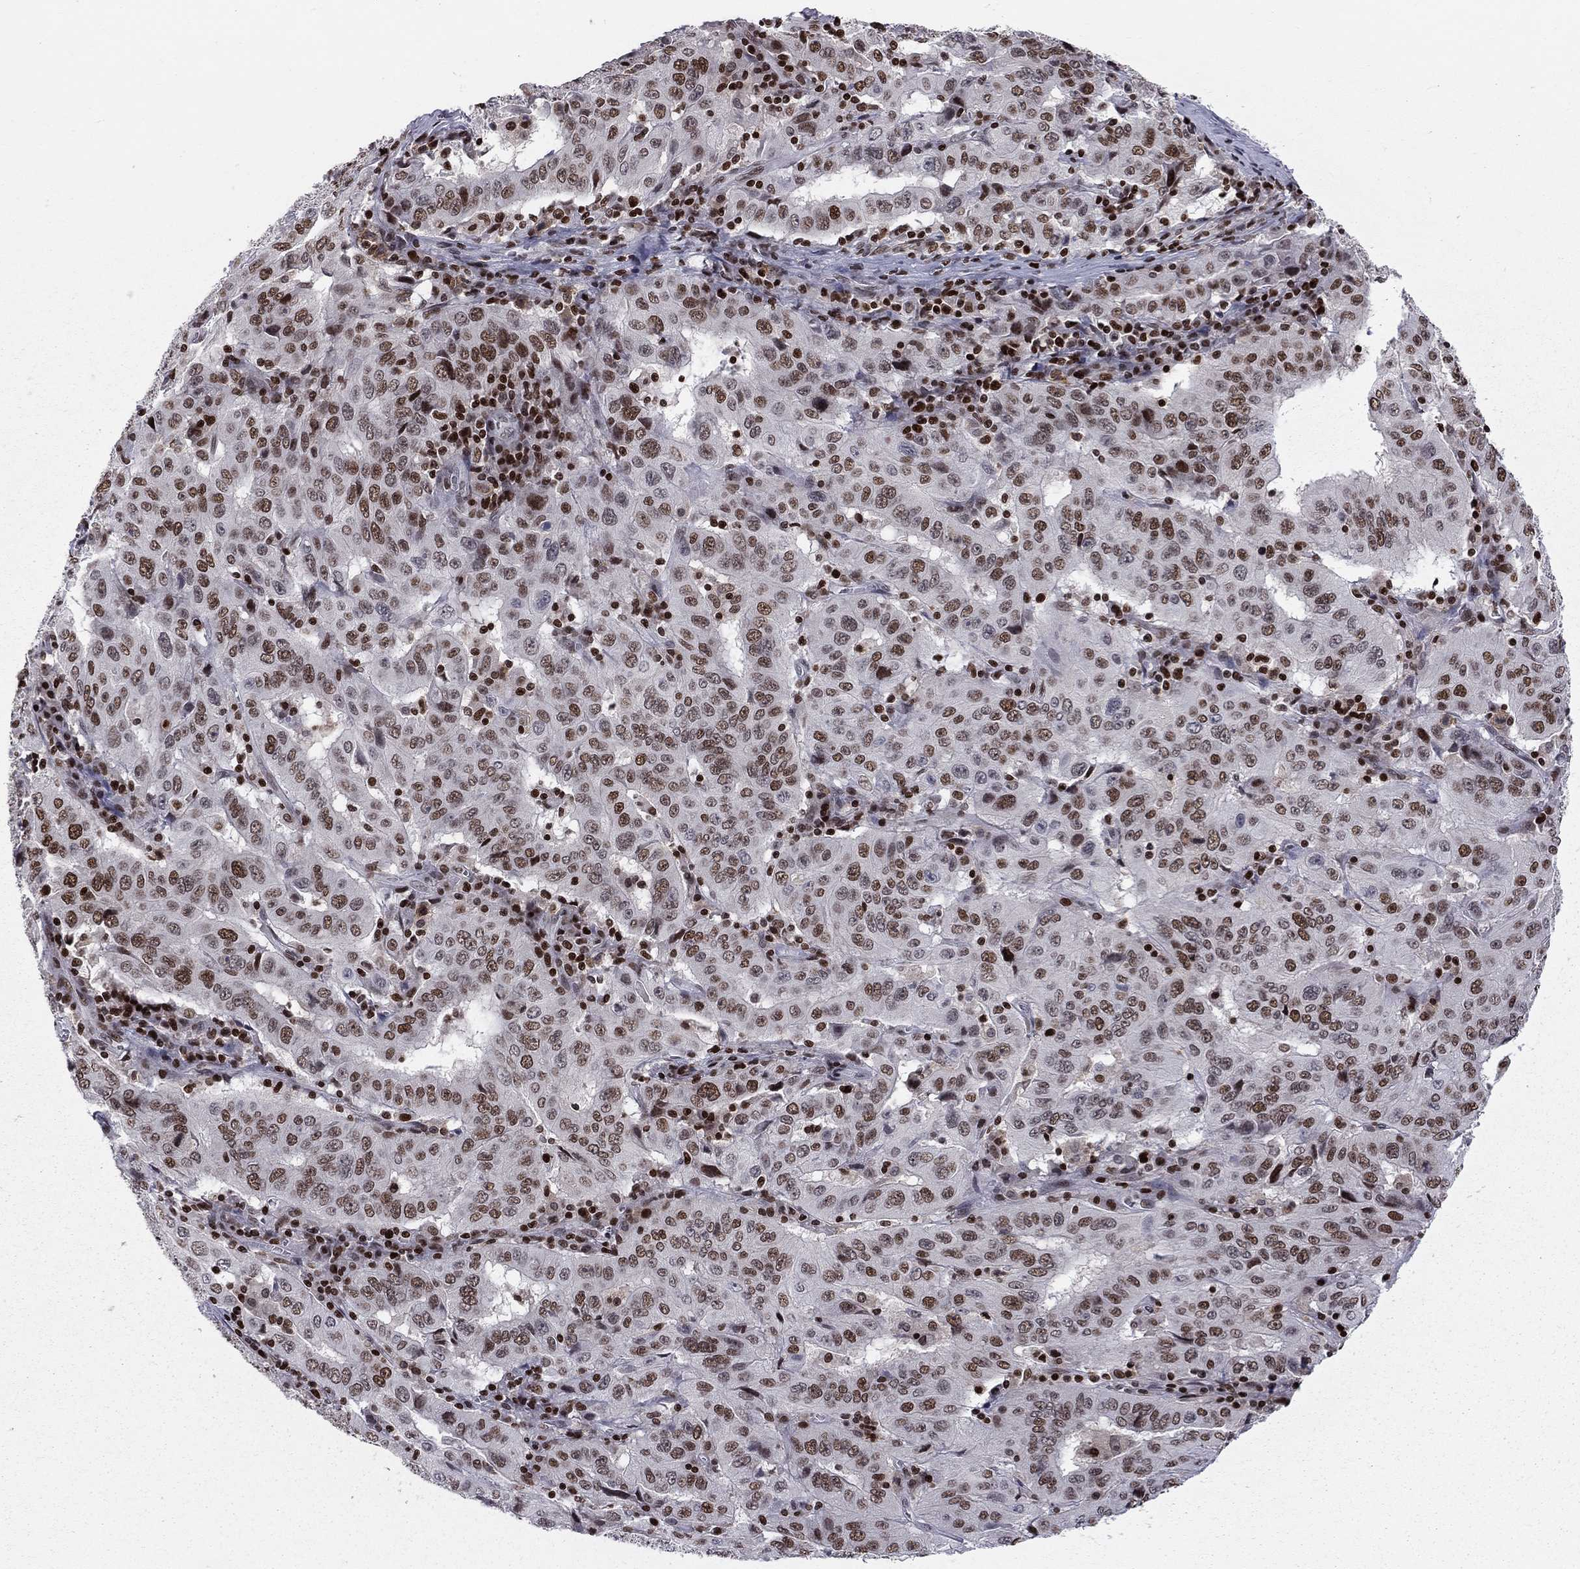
{"staining": {"intensity": "strong", "quantity": ">75%", "location": "nuclear"}, "tissue": "pancreatic cancer", "cell_type": "Tumor cells", "image_type": "cancer", "snomed": [{"axis": "morphology", "description": "Adenocarcinoma, NOS"}, {"axis": "topography", "description": "Pancreas"}], "caption": "Pancreatic cancer tissue displays strong nuclear expression in about >75% of tumor cells, visualized by immunohistochemistry. The protein is stained brown, and the nuclei are stained in blue (DAB IHC with brightfield microscopy, high magnification).", "gene": "RNASEH2C", "patient": {"sex": "male", "age": 63}}